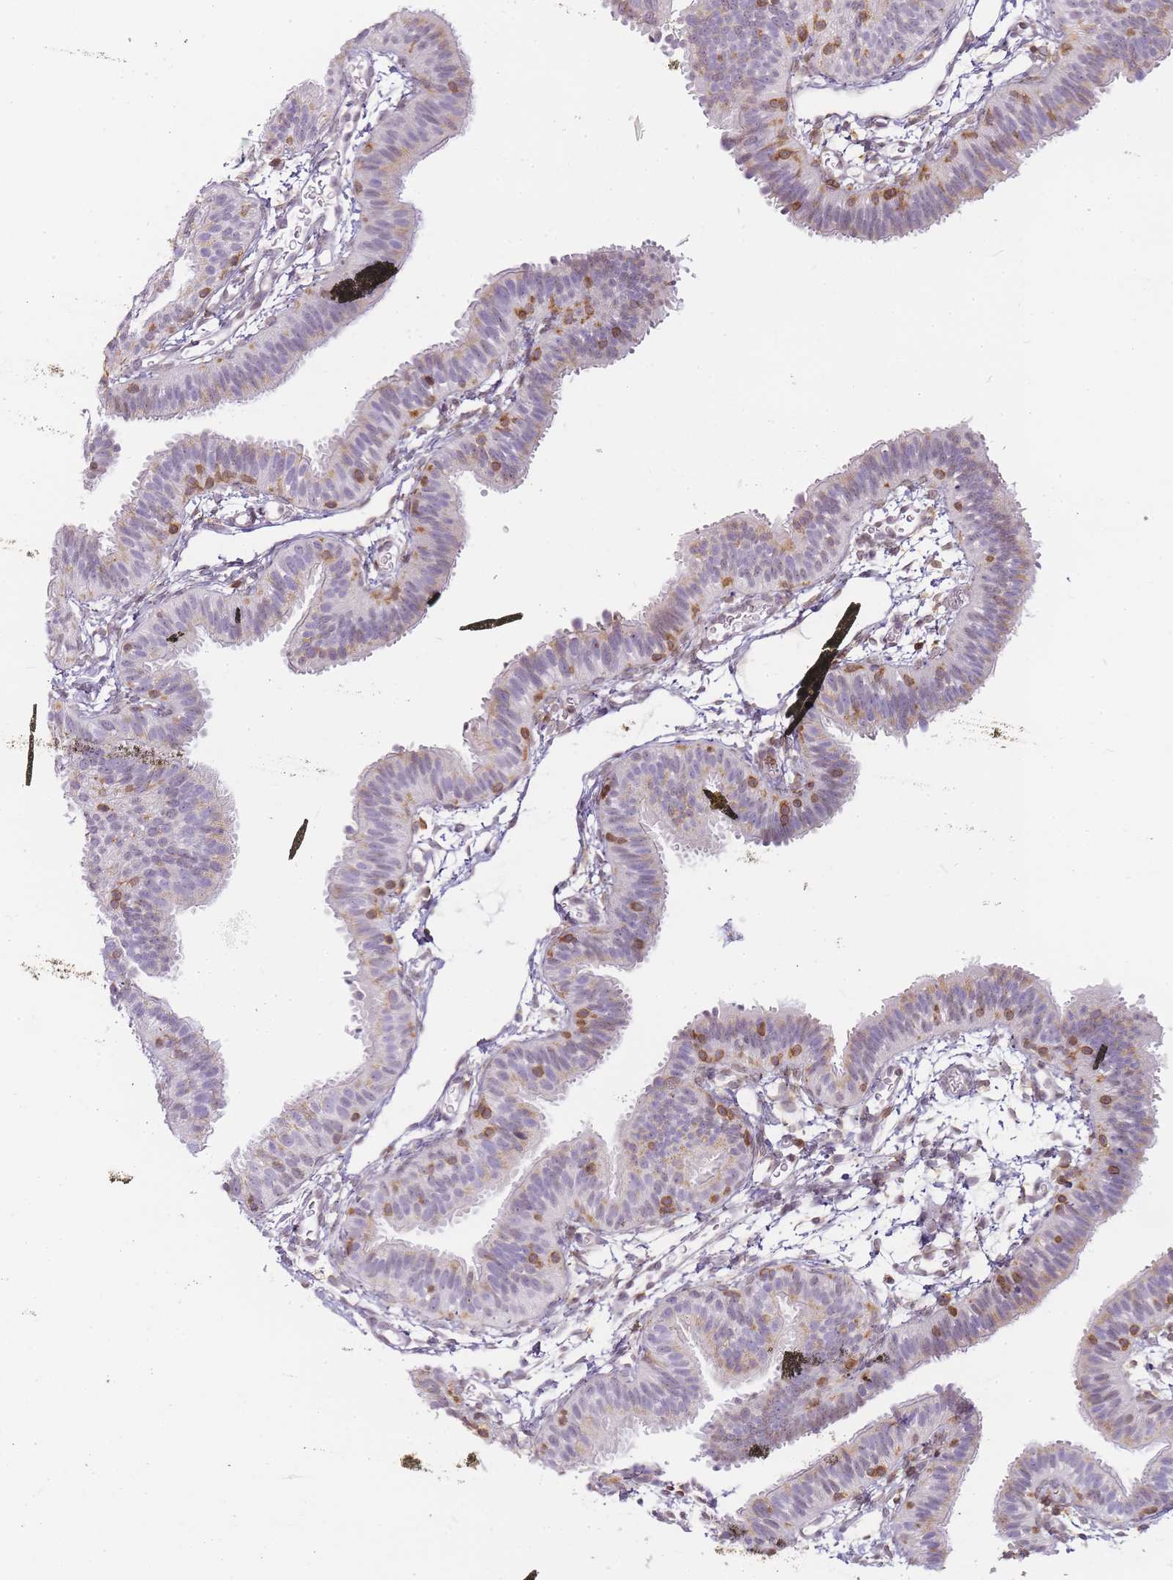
{"staining": {"intensity": "moderate", "quantity": "<25%", "location": "cytoplasmic/membranous"}, "tissue": "fallopian tube", "cell_type": "Glandular cells", "image_type": "normal", "snomed": [{"axis": "morphology", "description": "Normal tissue, NOS"}, {"axis": "topography", "description": "Fallopian tube"}], "caption": "Moderate cytoplasmic/membranous positivity for a protein is identified in approximately <25% of glandular cells of normal fallopian tube using IHC.", "gene": "JAKMIP1", "patient": {"sex": "female", "age": 35}}